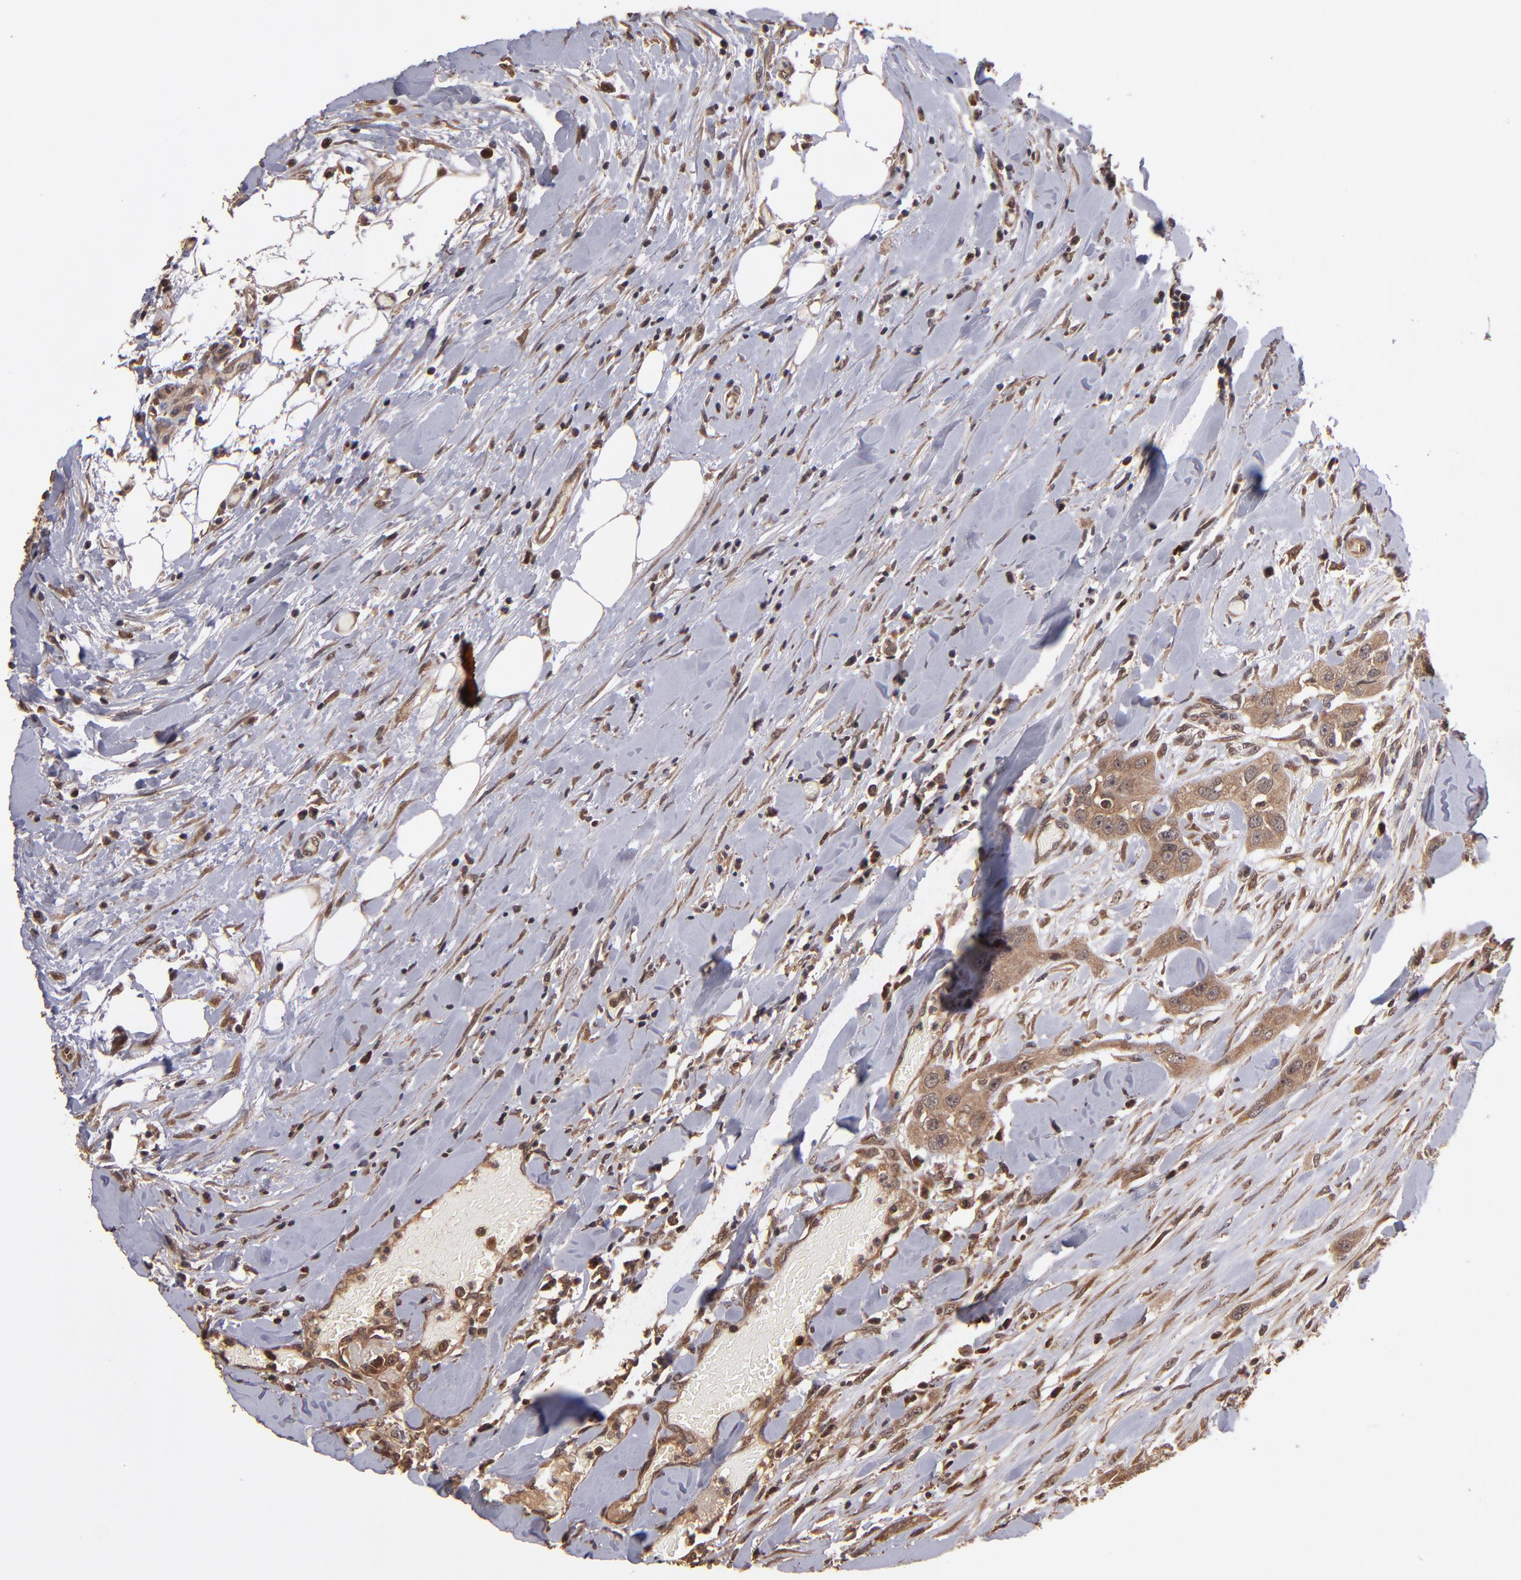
{"staining": {"intensity": "moderate", "quantity": ">75%", "location": "cytoplasmic/membranous"}, "tissue": "head and neck cancer", "cell_type": "Tumor cells", "image_type": "cancer", "snomed": [{"axis": "morphology", "description": "Neoplasm, malignant, NOS"}, {"axis": "topography", "description": "Salivary gland"}, {"axis": "topography", "description": "Head-Neck"}], "caption": "Human head and neck malignant neoplasm stained with a protein marker reveals moderate staining in tumor cells.", "gene": "NFE2L2", "patient": {"sex": "male", "age": 43}}